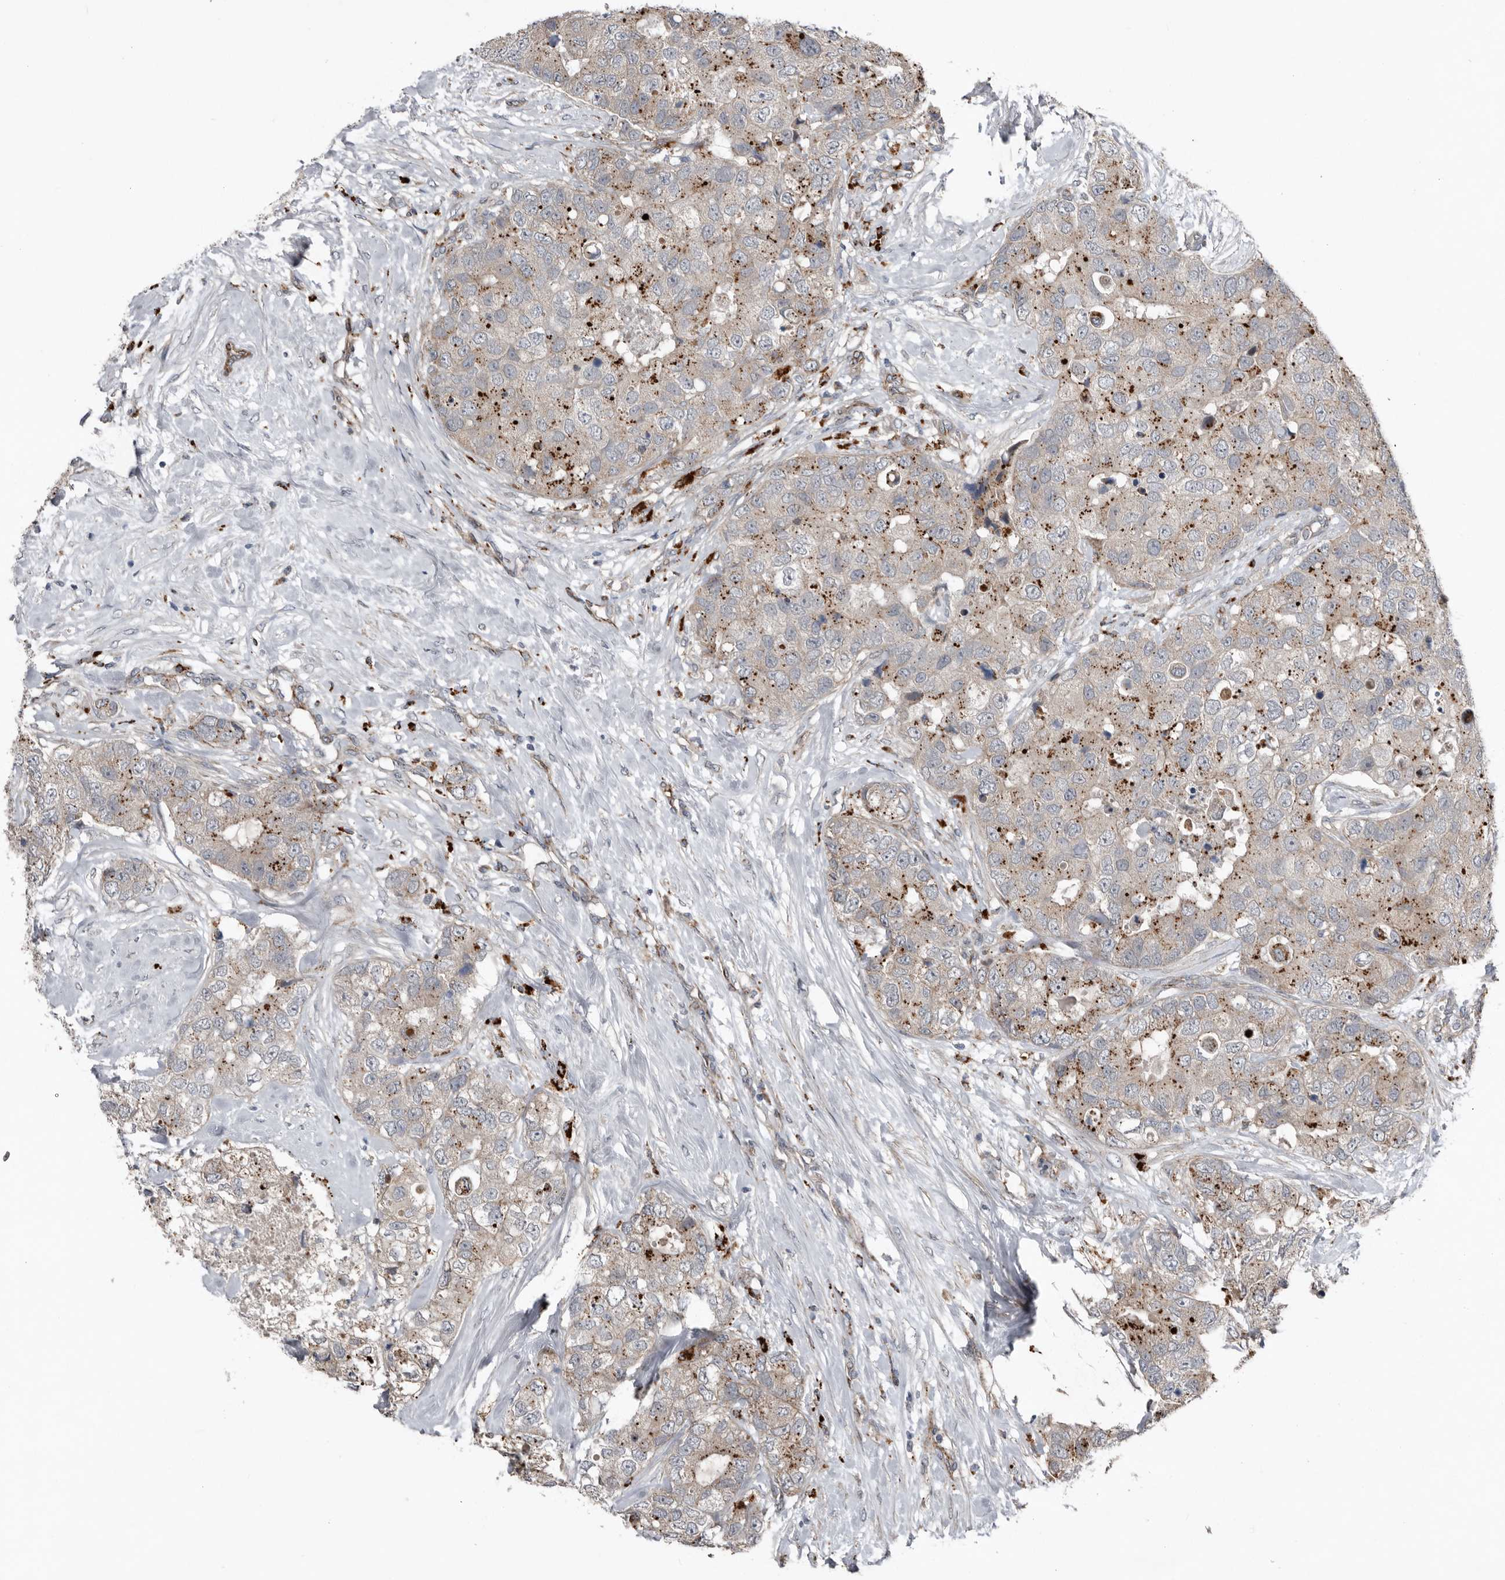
{"staining": {"intensity": "weak", "quantity": ">75%", "location": "cytoplasmic/membranous"}, "tissue": "breast cancer", "cell_type": "Tumor cells", "image_type": "cancer", "snomed": [{"axis": "morphology", "description": "Duct carcinoma"}, {"axis": "topography", "description": "Breast"}], "caption": "Approximately >75% of tumor cells in human breast infiltrating ductal carcinoma display weak cytoplasmic/membranous protein positivity as visualized by brown immunohistochemical staining.", "gene": "RANBP17", "patient": {"sex": "female", "age": 62}}